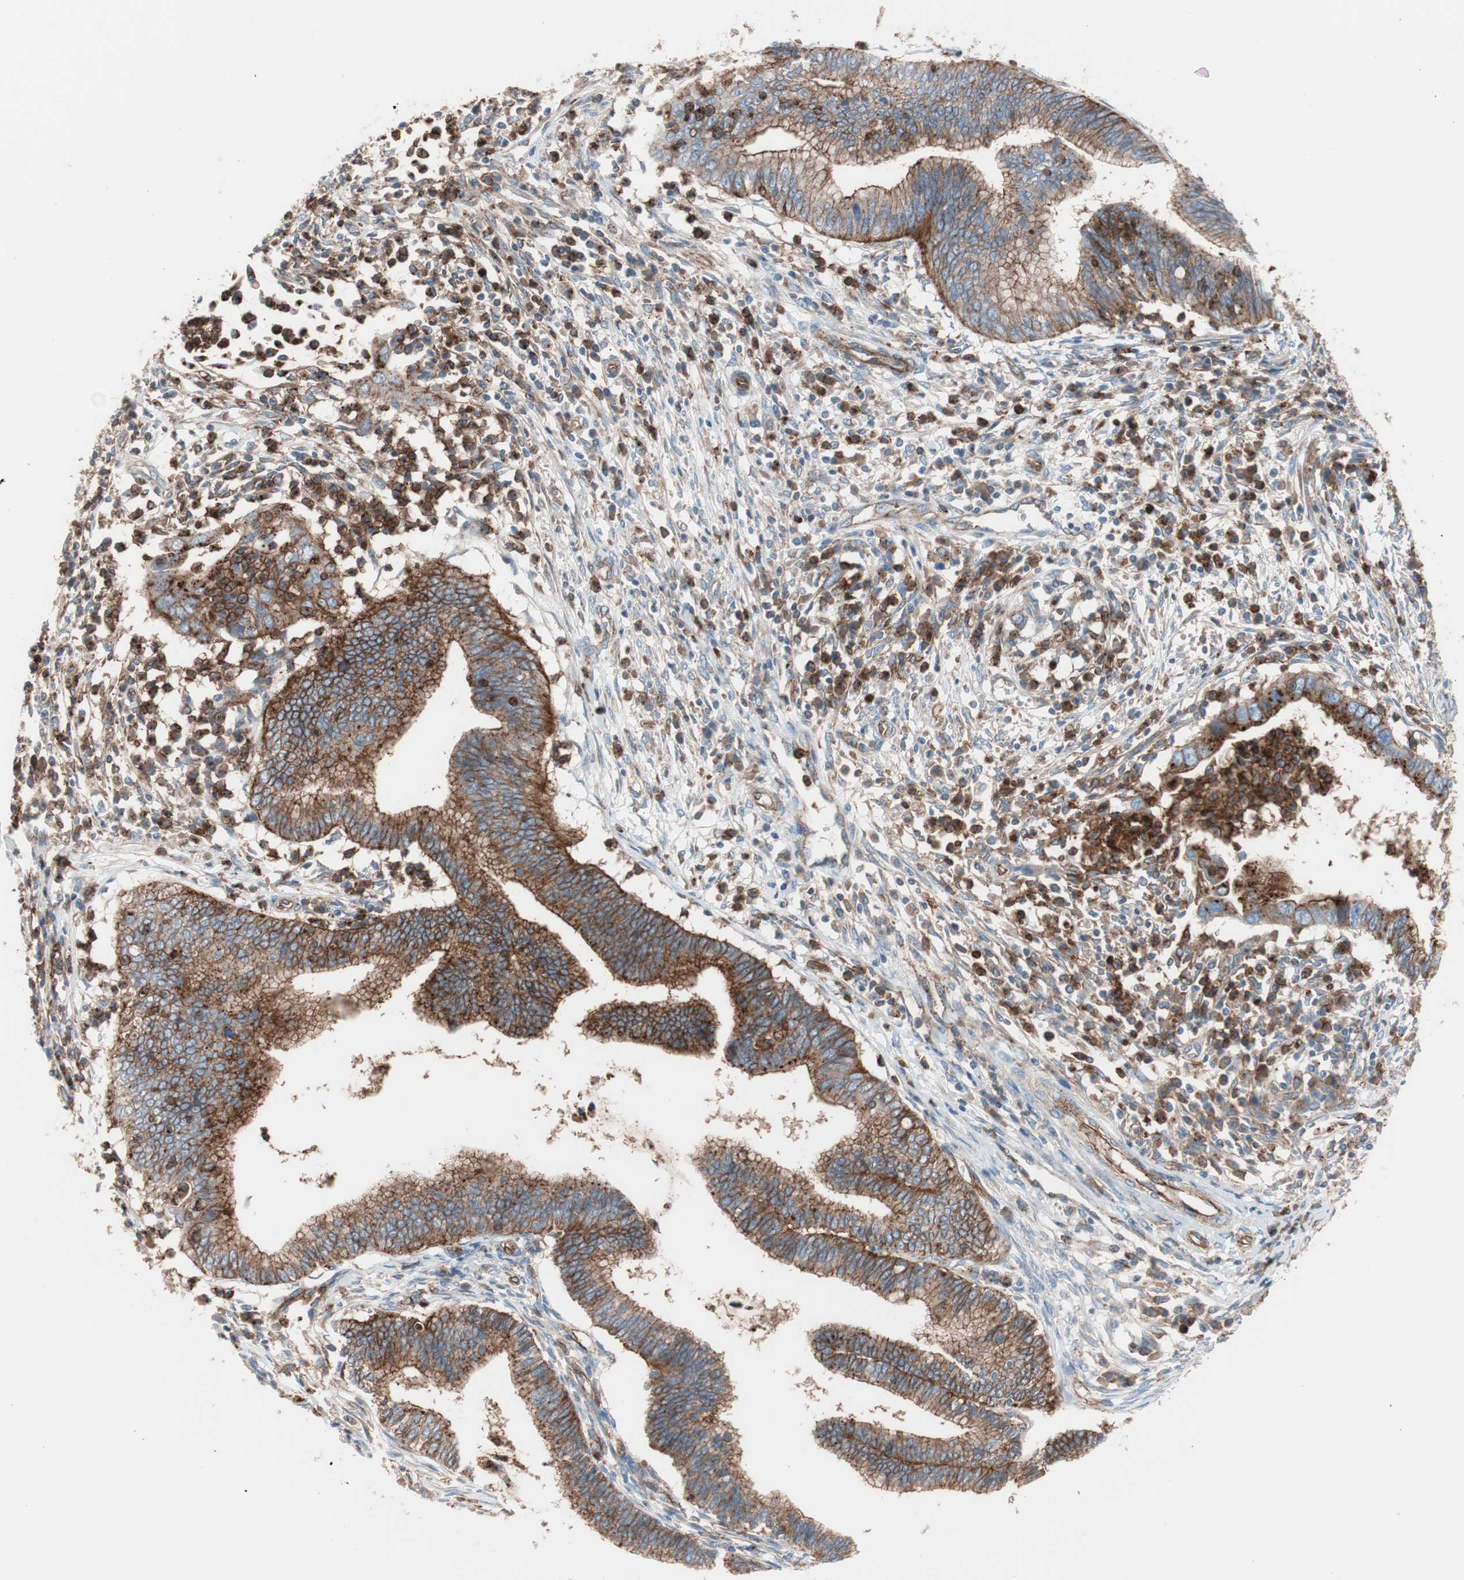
{"staining": {"intensity": "strong", "quantity": ">75%", "location": "cytoplasmic/membranous"}, "tissue": "cervical cancer", "cell_type": "Tumor cells", "image_type": "cancer", "snomed": [{"axis": "morphology", "description": "Adenocarcinoma, NOS"}, {"axis": "topography", "description": "Cervix"}], "caption": "Protein staining of adenocarcinoma (cervical) tissue exhibits strong cytoplasmic/membranous expression in about >75% of tumor cells. Nuclei are stained in blue.", "gene": "FLOT2", "patient": {"sex": "female", "age": 36}}